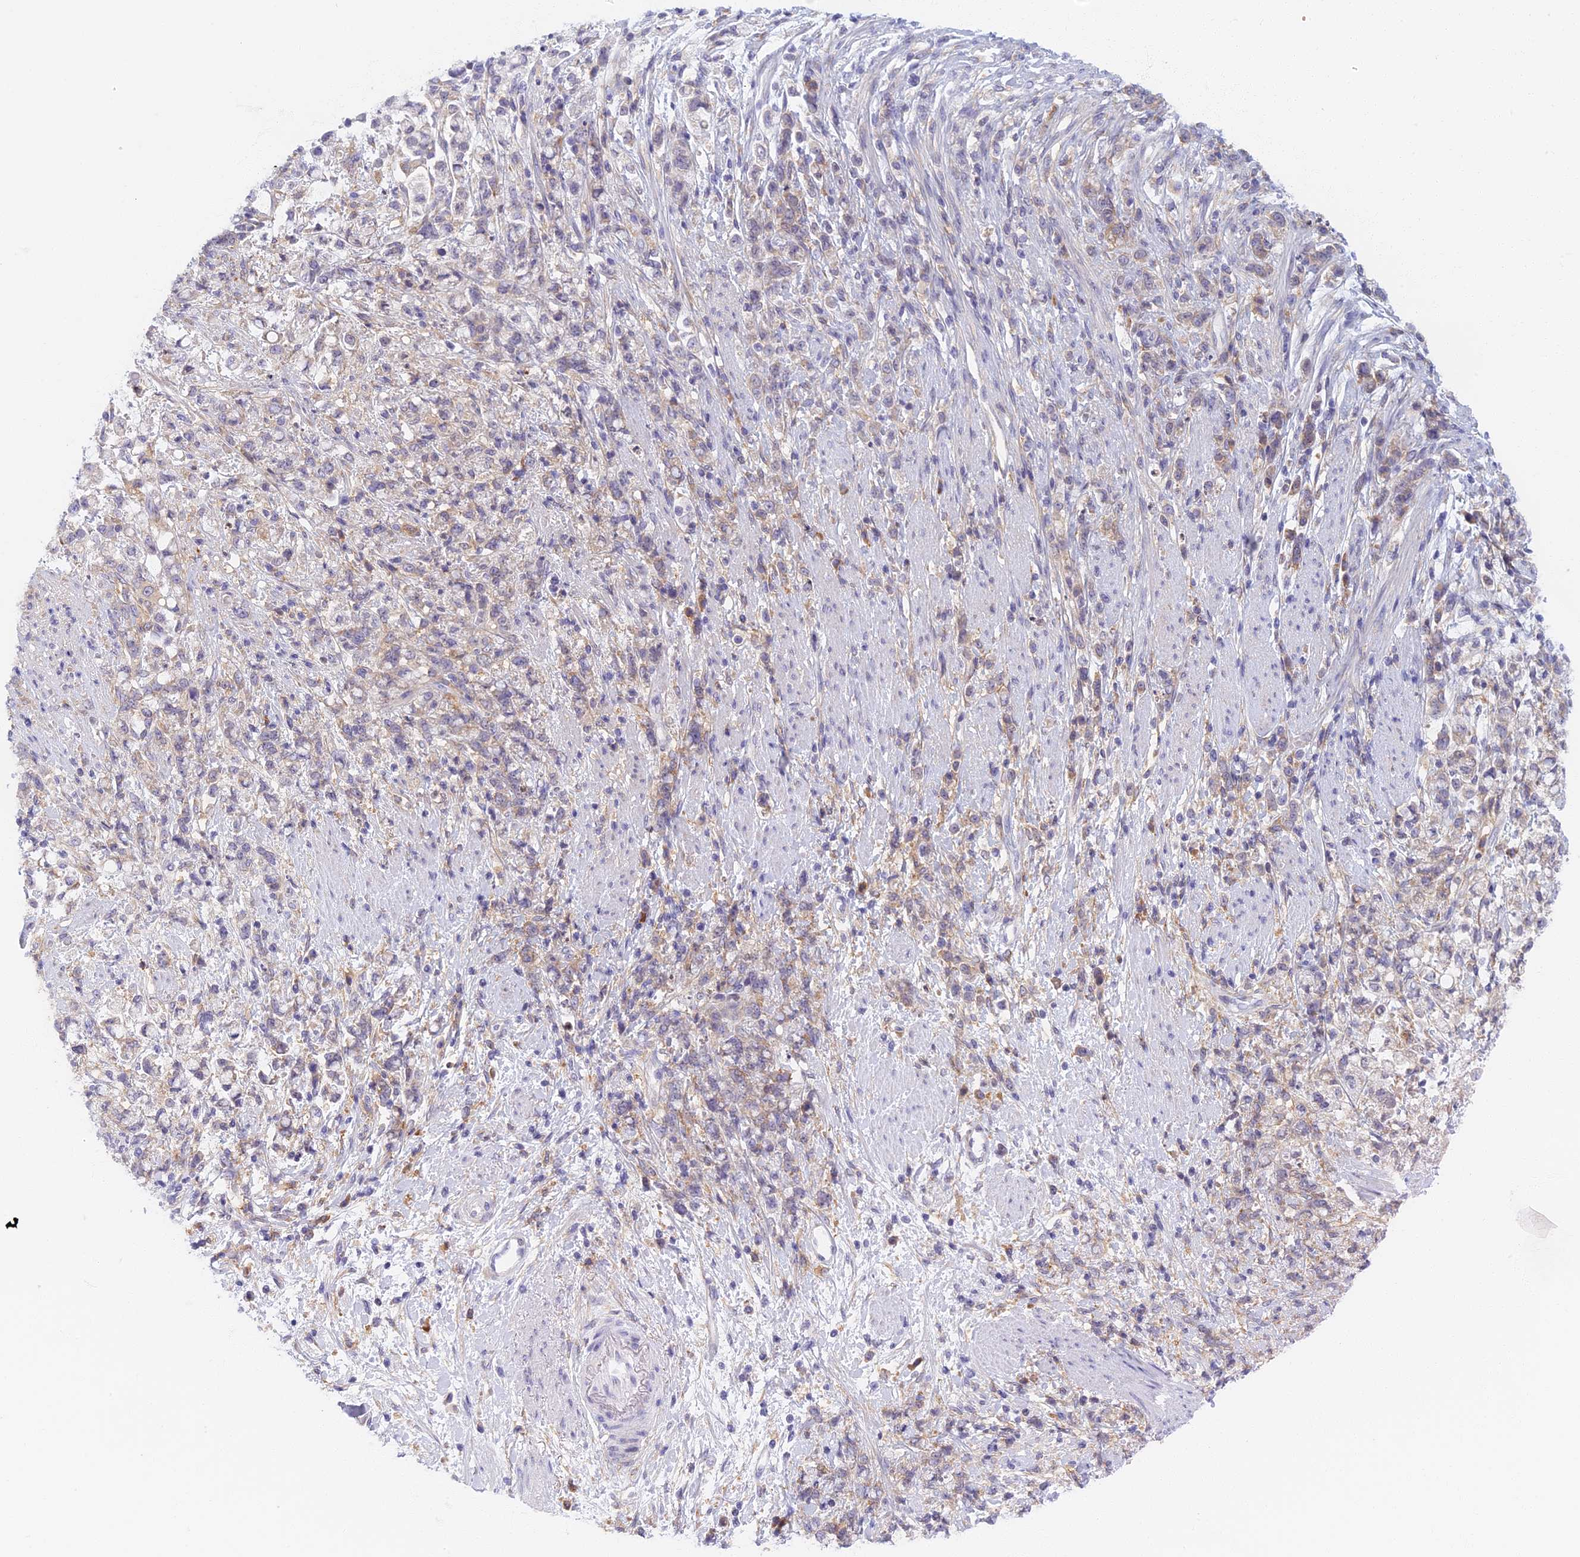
{"staining": {"intensity": "weak", "quantity": "<25%", "location": "cytoplasmic/membranous"}, "tissue": "stomach cancer", "cell_type": "Tumor cells", "image_type": "cancer", "snomed": [{"axis": "morphology", "description": "Adenocarcinoma, NOS"}, {"axis": "topography", "description": "Stomach"}], "caption": "Photomicrograph shows no significant protein expression in tumor cells of stomach adenocarcinoma.", "gene": "DDX51", "patient": {"sex": "female", "age": 60}}